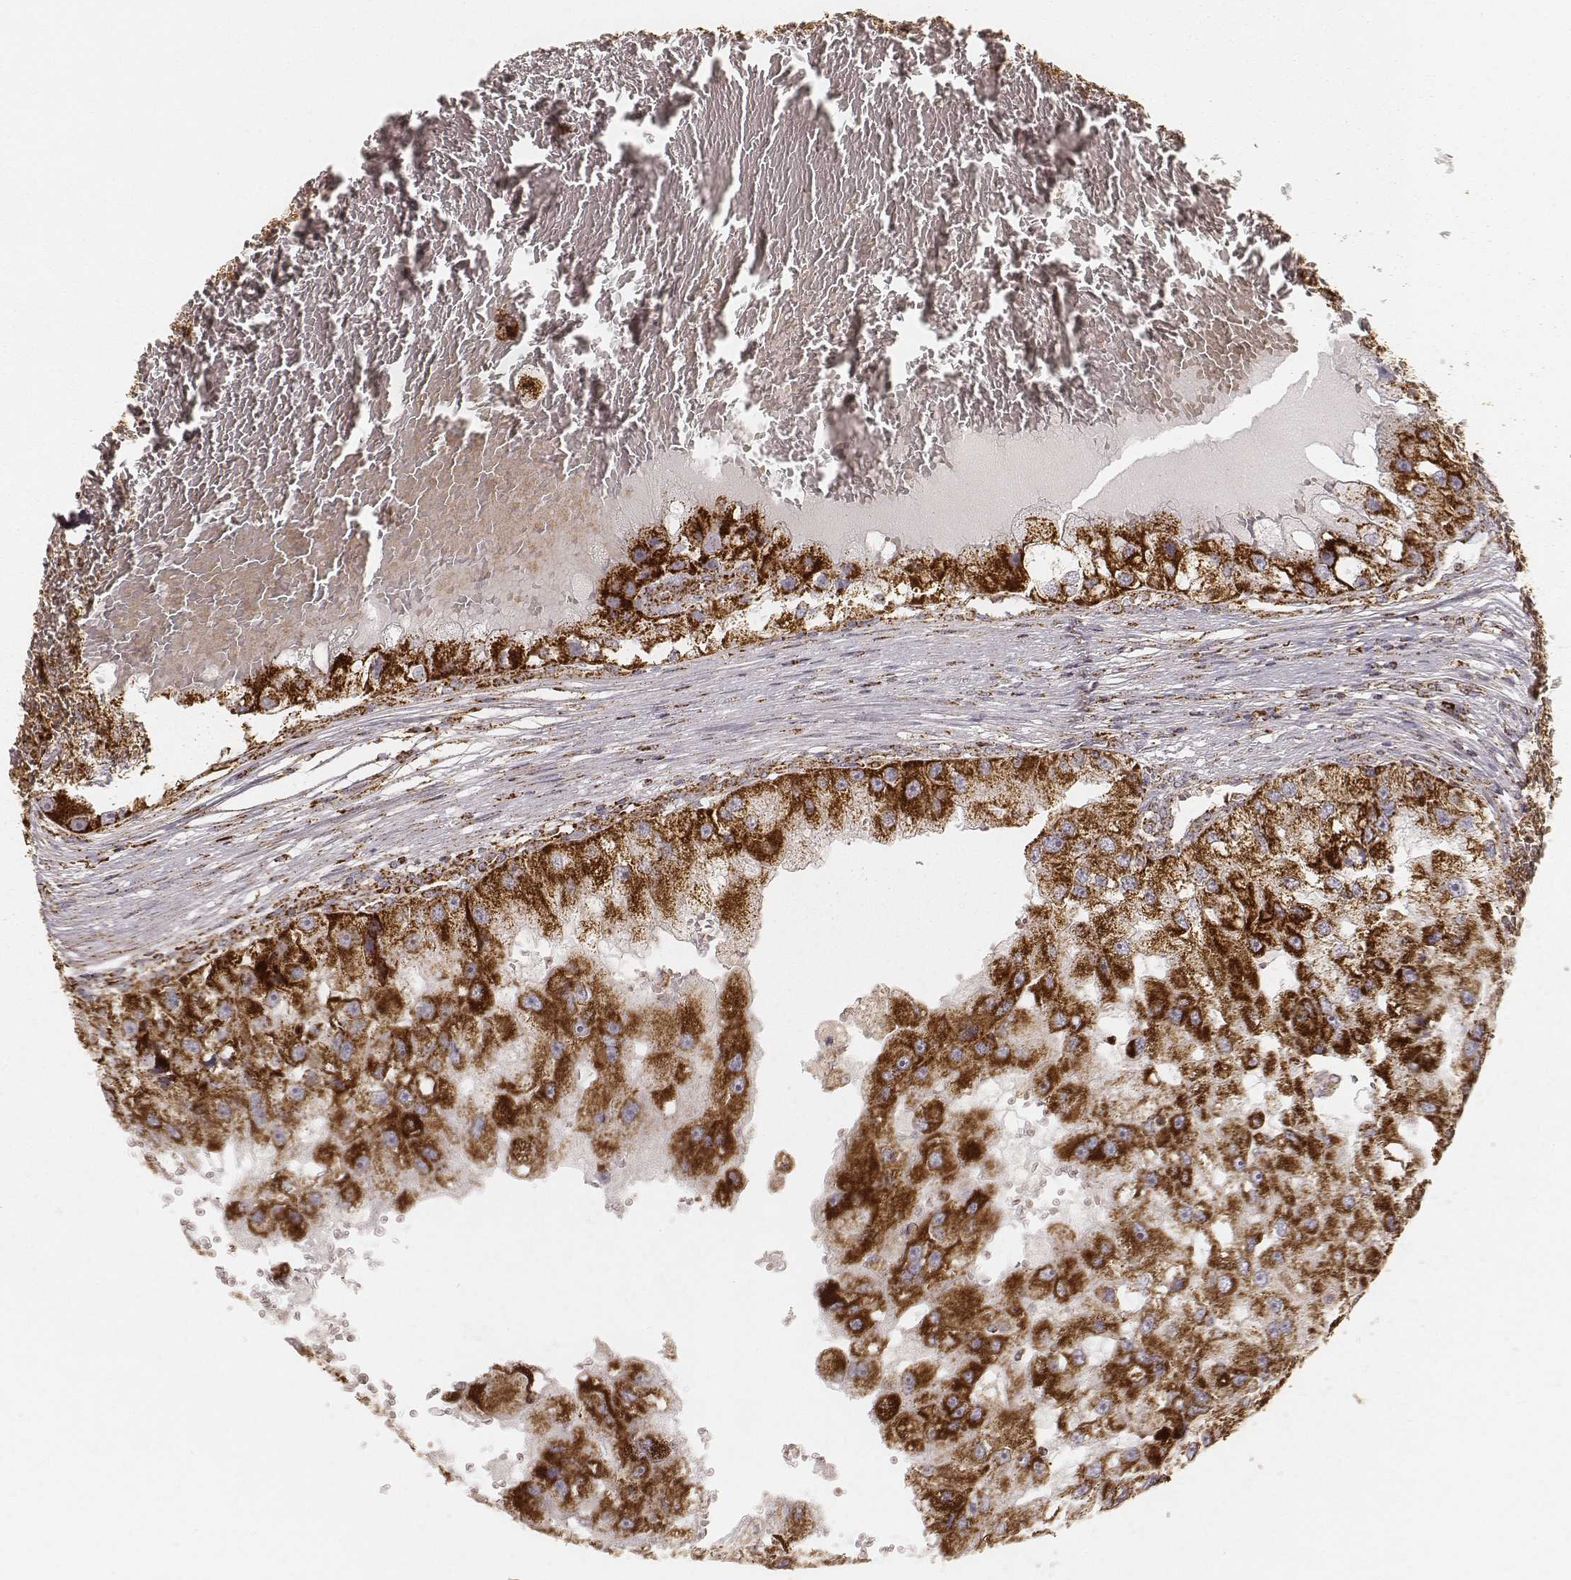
{"staining": {"intensity": "strong", "quantity": ">75%", "location": "cytoplasmic/membranous"}, "tissue": "renal cancer", "cell_type": "Tumor cells", "image_type": "cancer", "snomed": [{"axis": "morphology", "description": "Adenocarcinoma, NOS"}, {"axis": "topography", "description": "Kidney"}], "caption": "This image demonstrates immunohistochemistry staining of human renal adenocarcinoma, with high strong cytoplasmic/membranous positivity in approximately >75% of tumor cells.", "gene": "CS", "patient": {"sex": "male", "age": 63}}